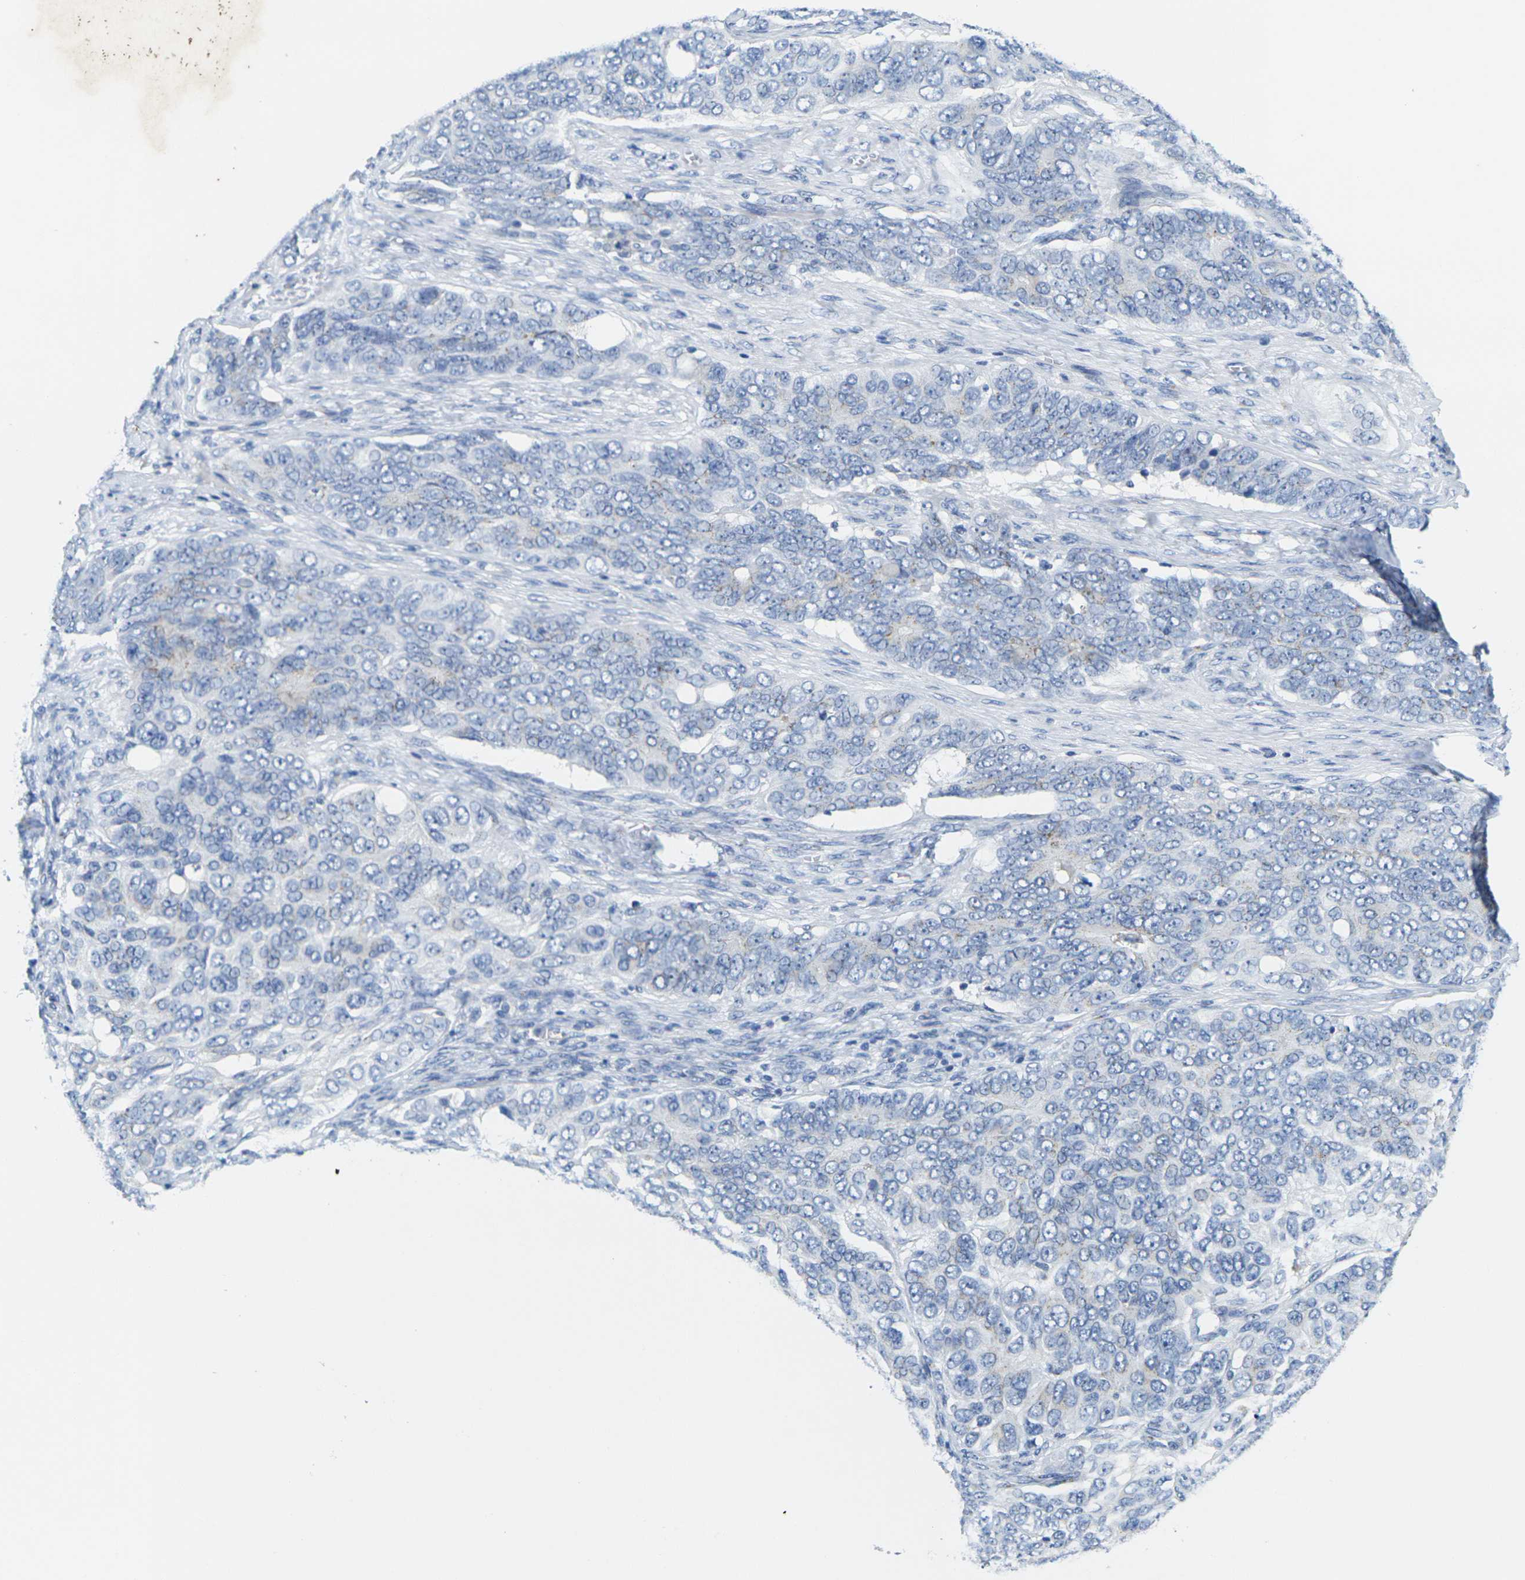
{"staining": {"intensity": "negative", "quantity": "none", "location": "none"}, "tissue": "ovarian cancer", "cell_type": "Tumor cells", "image_type": "cancer", "snomed": [{"axis": "morphology", "description": "Carcinoma, endometroid"}, {"axis": "topography", "description": "Ovary"}], "caption": "Micrograph shows no significant protein staining in tumor cells of ovarian cancer.", "gene": "CRK", "patient": {"sex": "female", "age": 51}}